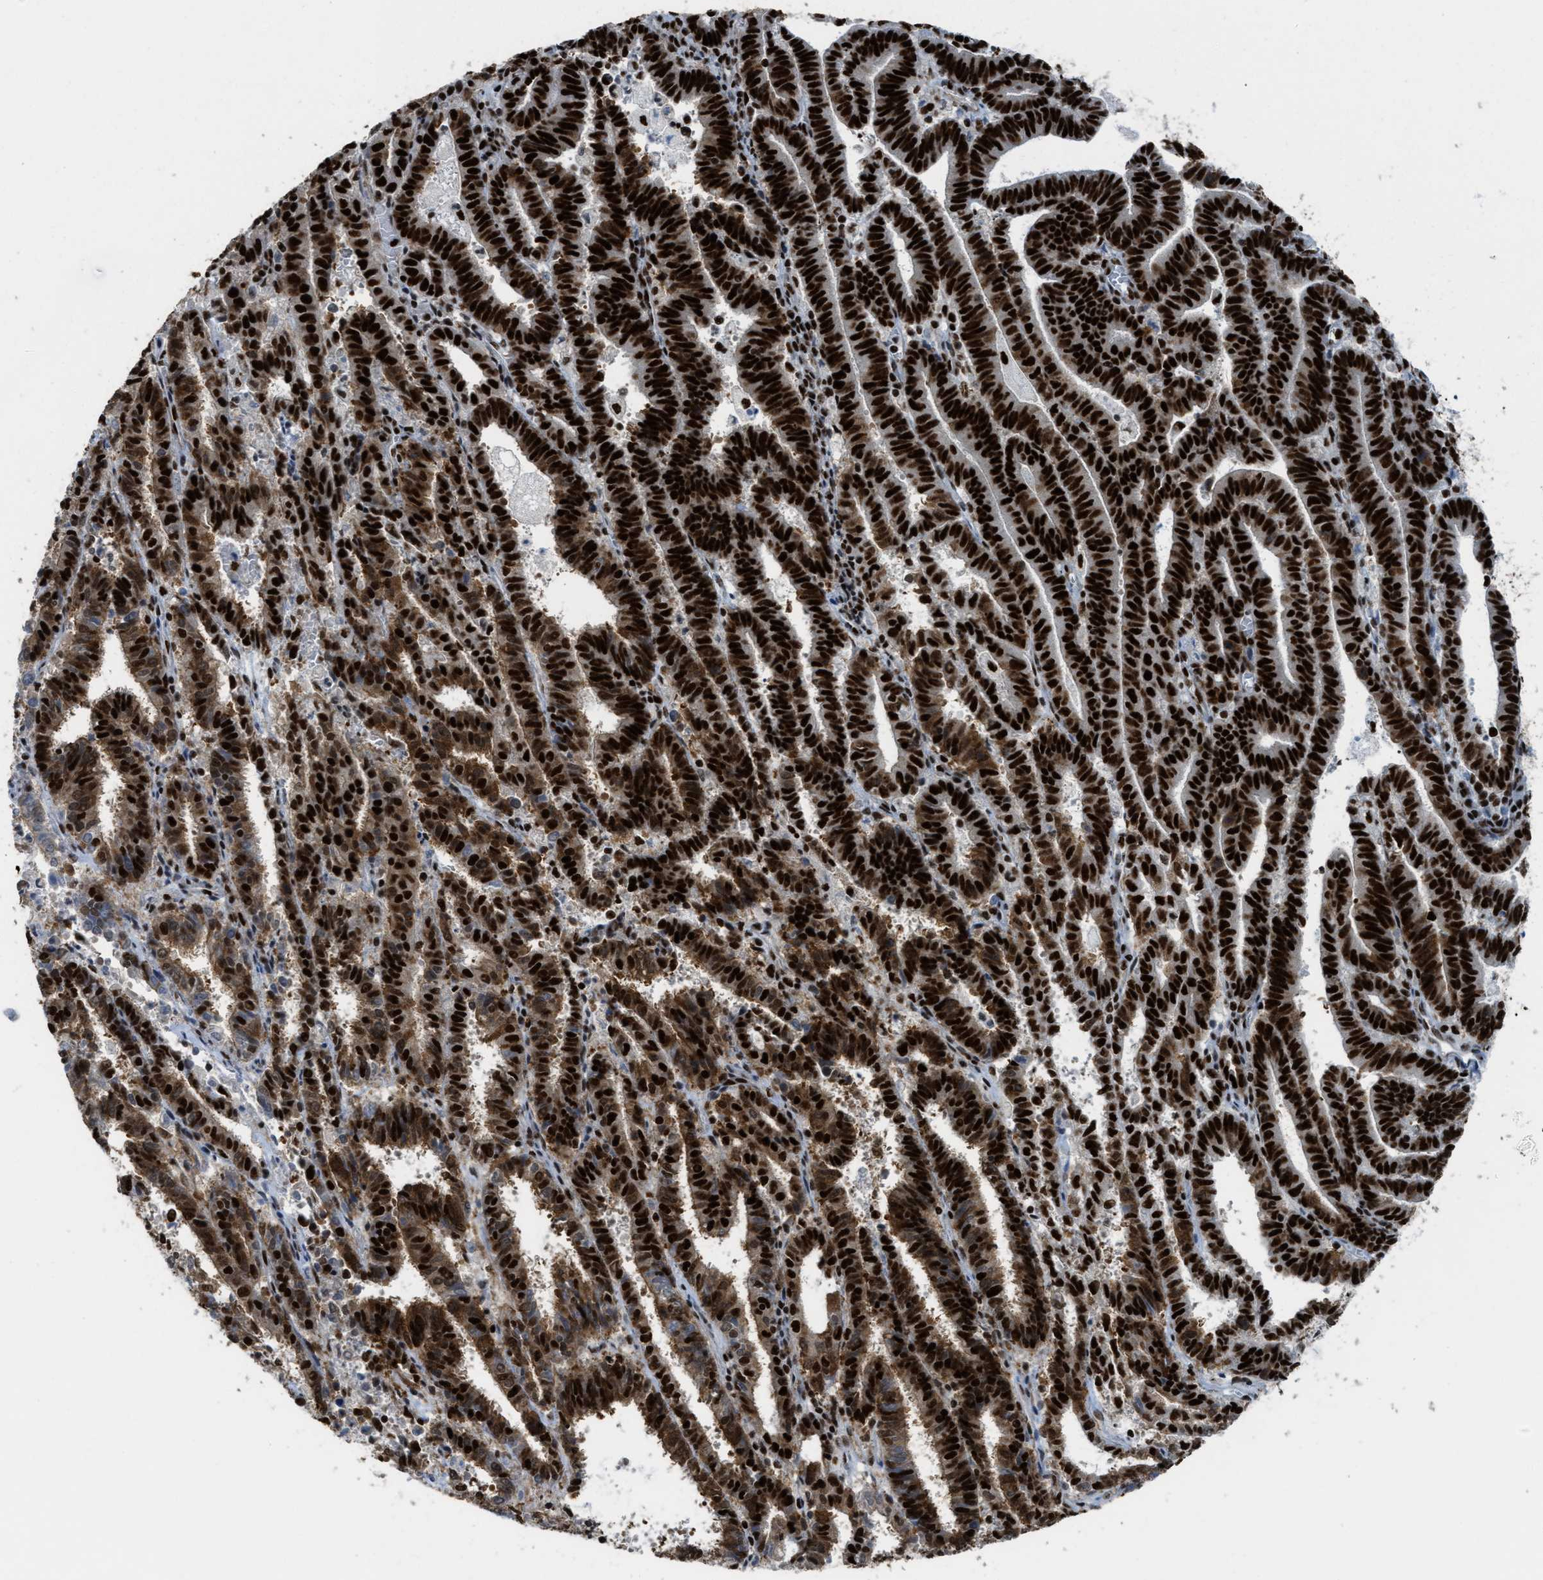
{"staining": {"intensity": "strong", "quantity": ">75%", "location": "cytoplasmic/membranous,nuclear"}, "tissue": "endometrial cancer", "cell_type": "Tumor cells", "image_type": "cancer", "snomed": [{"axis": "morphology", "description": "Adenocarcinoma, NOS"}, {"axis": "topography", "description": "Uterus"}], "caption": "Endometrial cancer (adenocarcinoma) stained with a protein marker exhibits strong staining in tumor cells.", "gene": "ZNF207", "patient": {"sex": "female", "age": 83}}